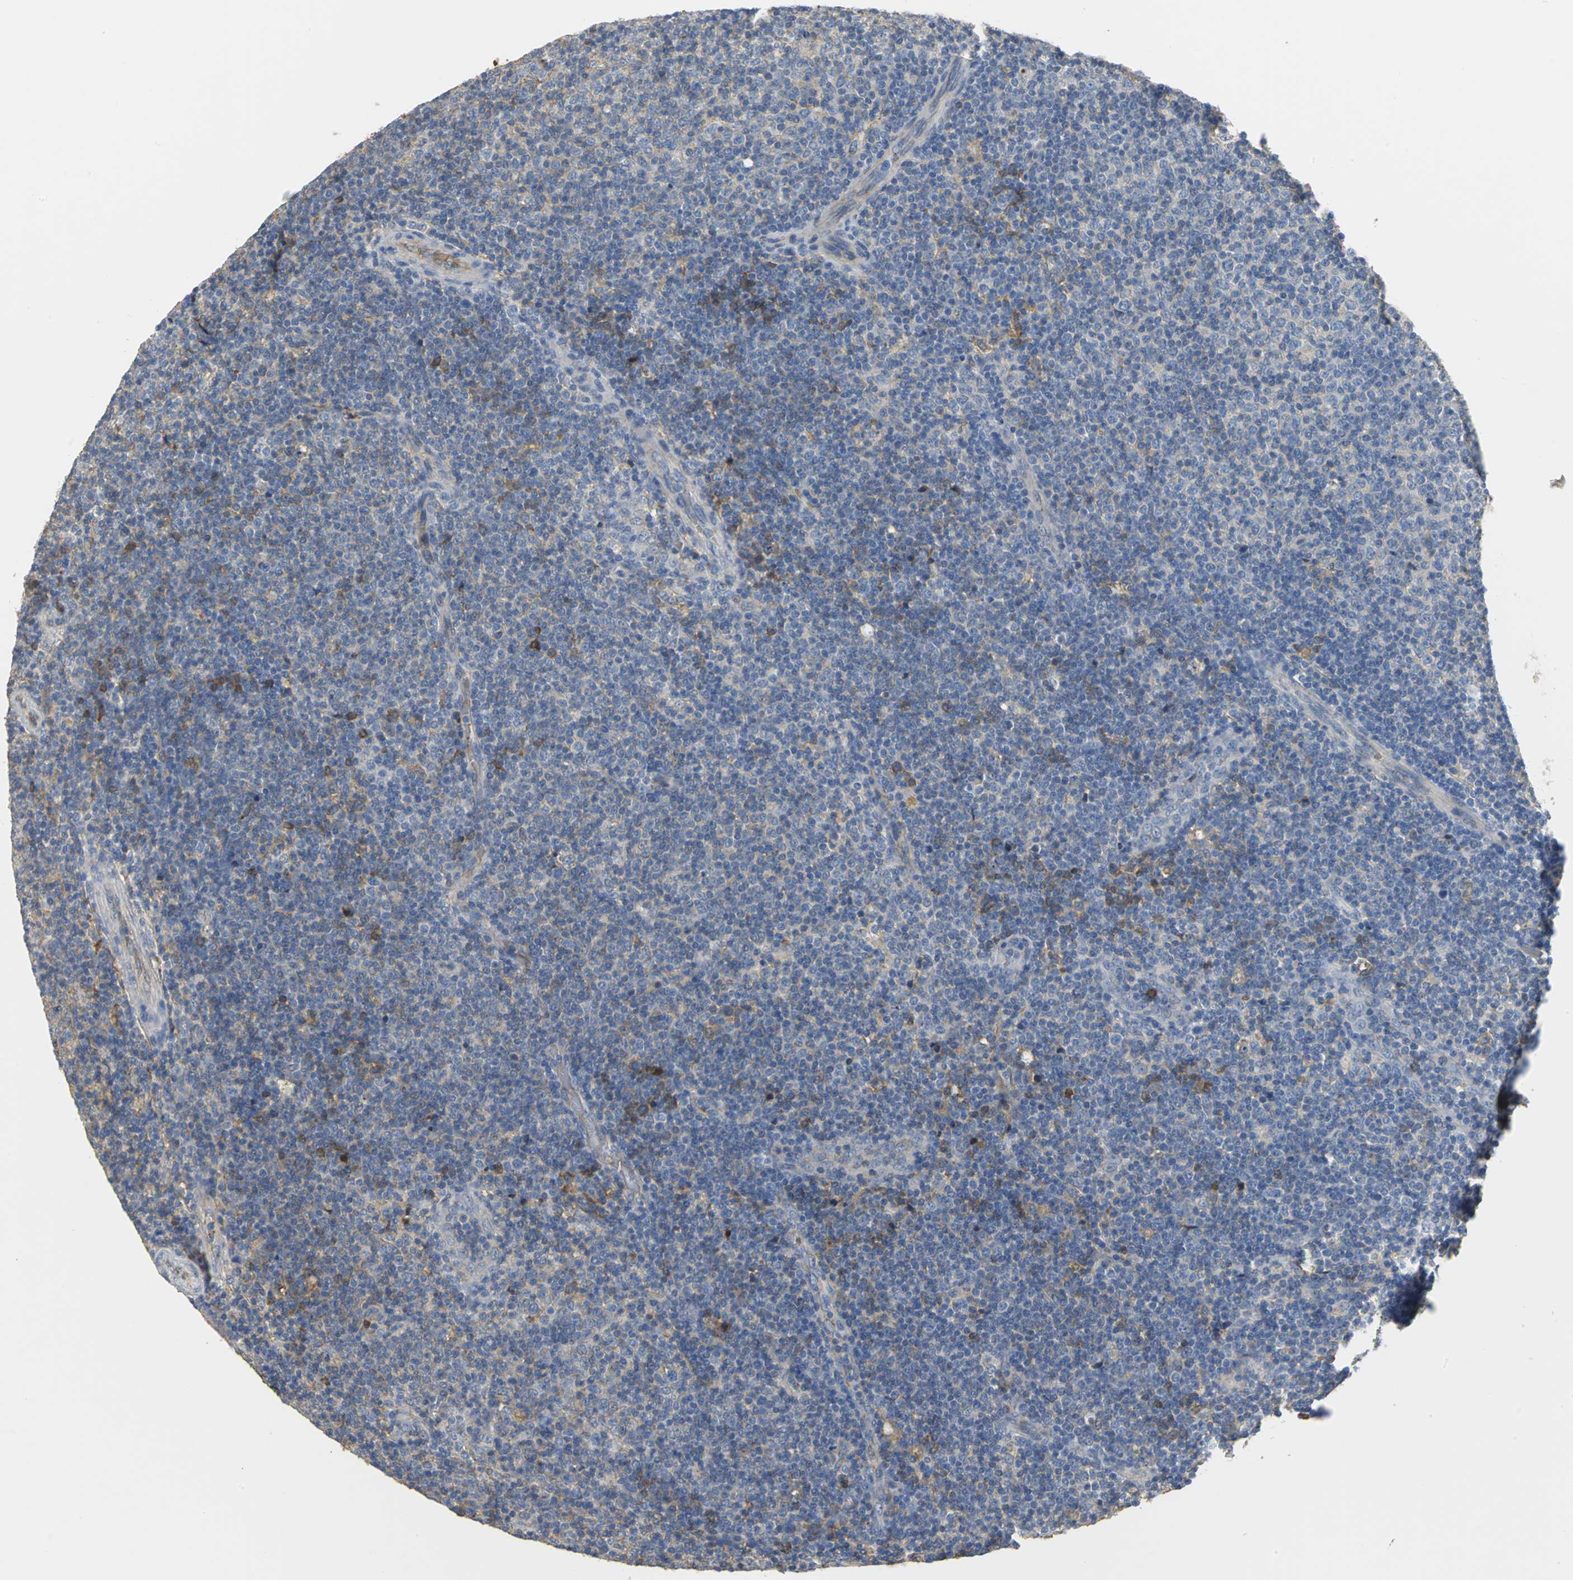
{"staining": {"intensity": "moderate", "quantity": "25%-75%", "location": "cytoplasmic/membranous"}, "tissue": "lymphoma", "cell_type": "Tumor cells", "image_type": "cancer", "snomed": [{"axis": "morphology", "description": "Malignant lymphoma, non-Hodgkin's type, Low grade"}, {"axis": "topography", "description": "Lymph node"}], "caption": "Protein staining shows moderate cytoplasmic/membranous expression in approximately 25%-75% of tumor cells in malignant lymphoma, non-Hodgkin's type (low-grade).", "gene": "GYG2", "patient": {"sex": "male", "age": 70}}